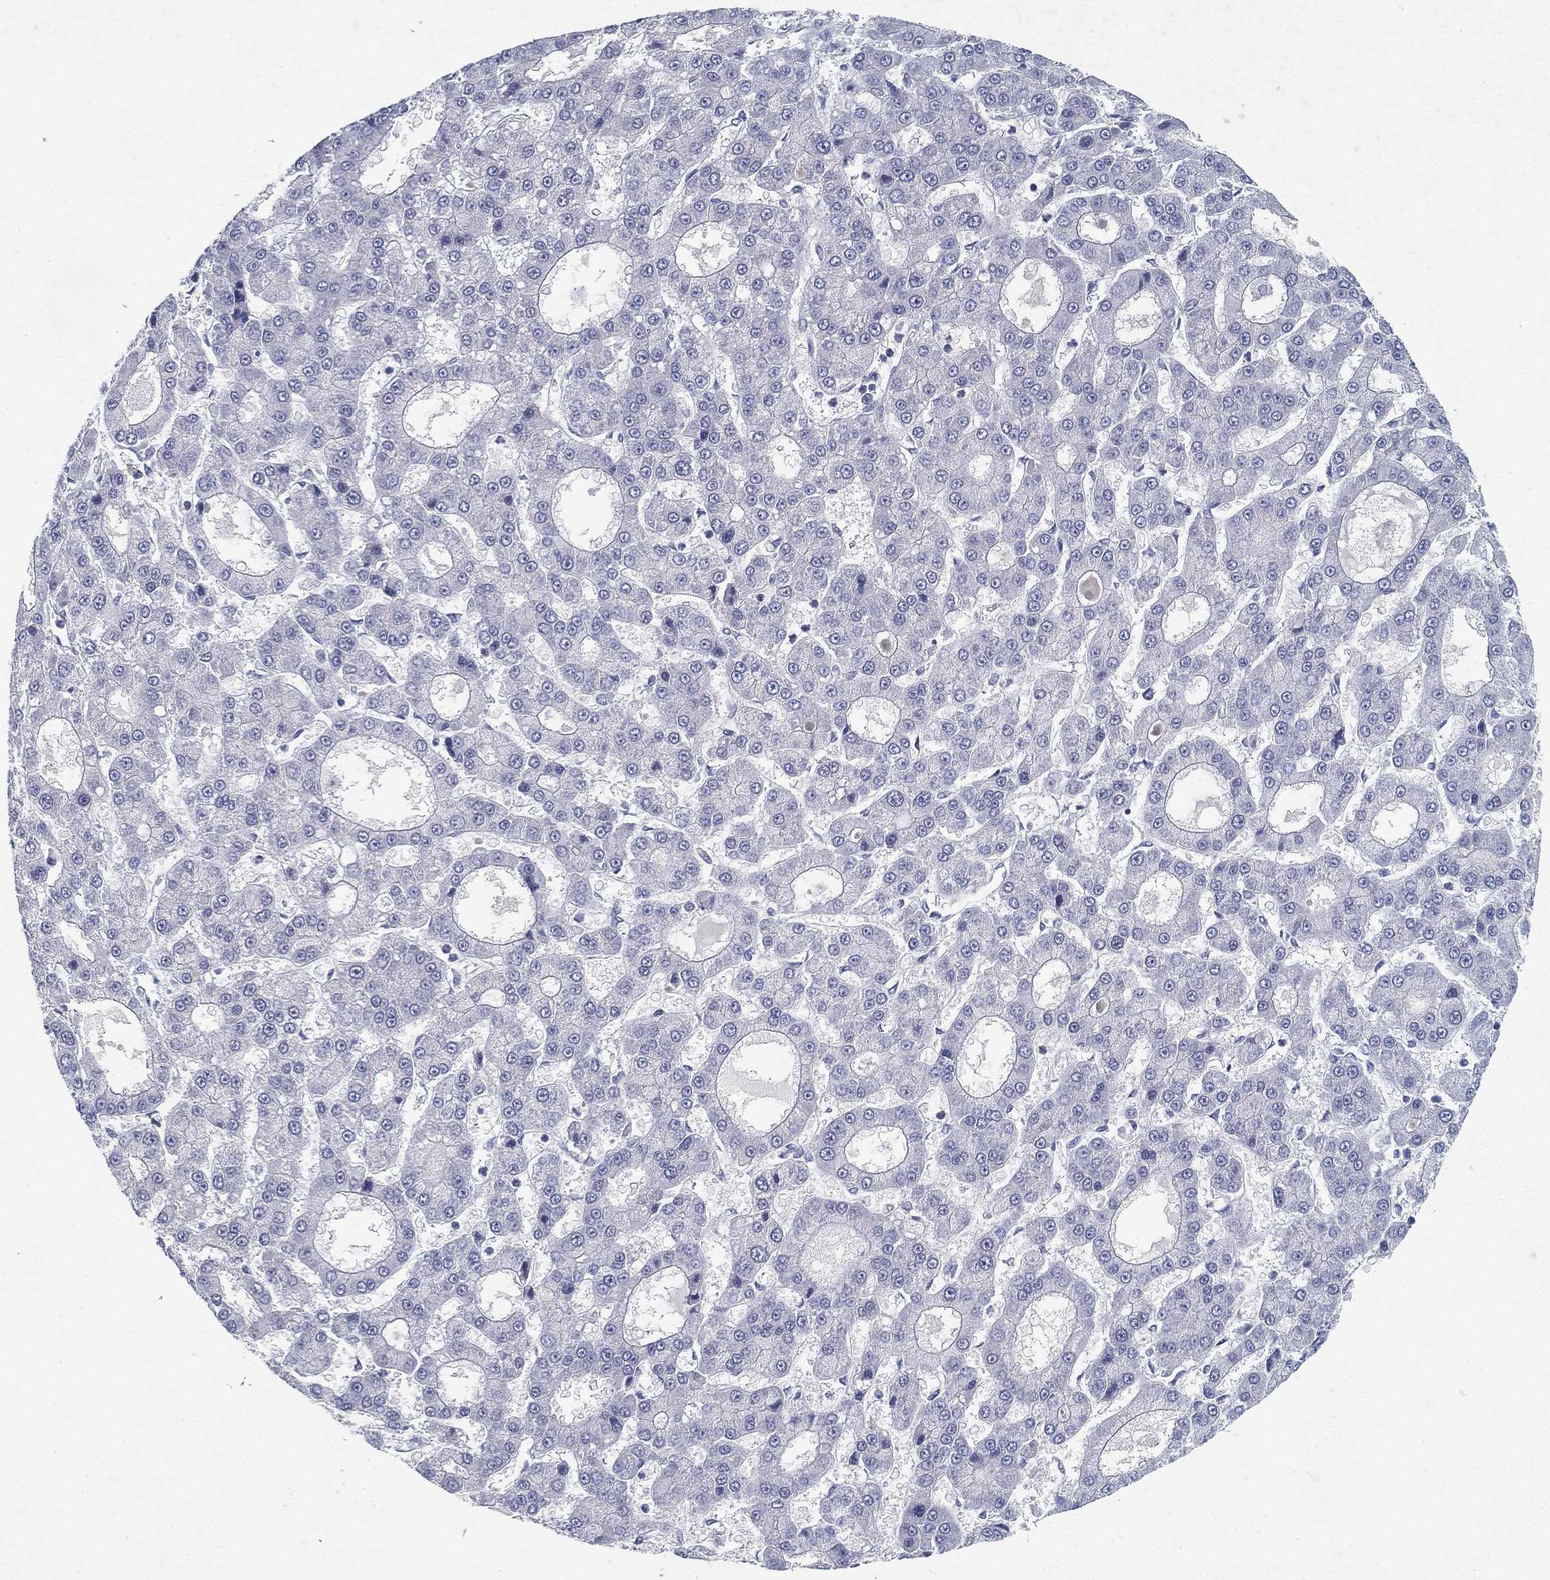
{"staining": {"intensity": "negative", "quantity": "none", "location": "none"}, "tissue": "liver cancer", "cell_type": "Tumor cells", "image_type": "cancer", "snomed": [{"axis": "morphology", "description": "Carcinoma, Hepatocellular, NOS"}, {"axis": "topography", "description": "Liver"}], "caption": "A high-resolution micrograph shows immunohistochemistry staining of liver cancer, which demonstrates no significant expression in tumor cells.", "gene": "RGS13", "patient": {"sex": "male", "age": 70}}